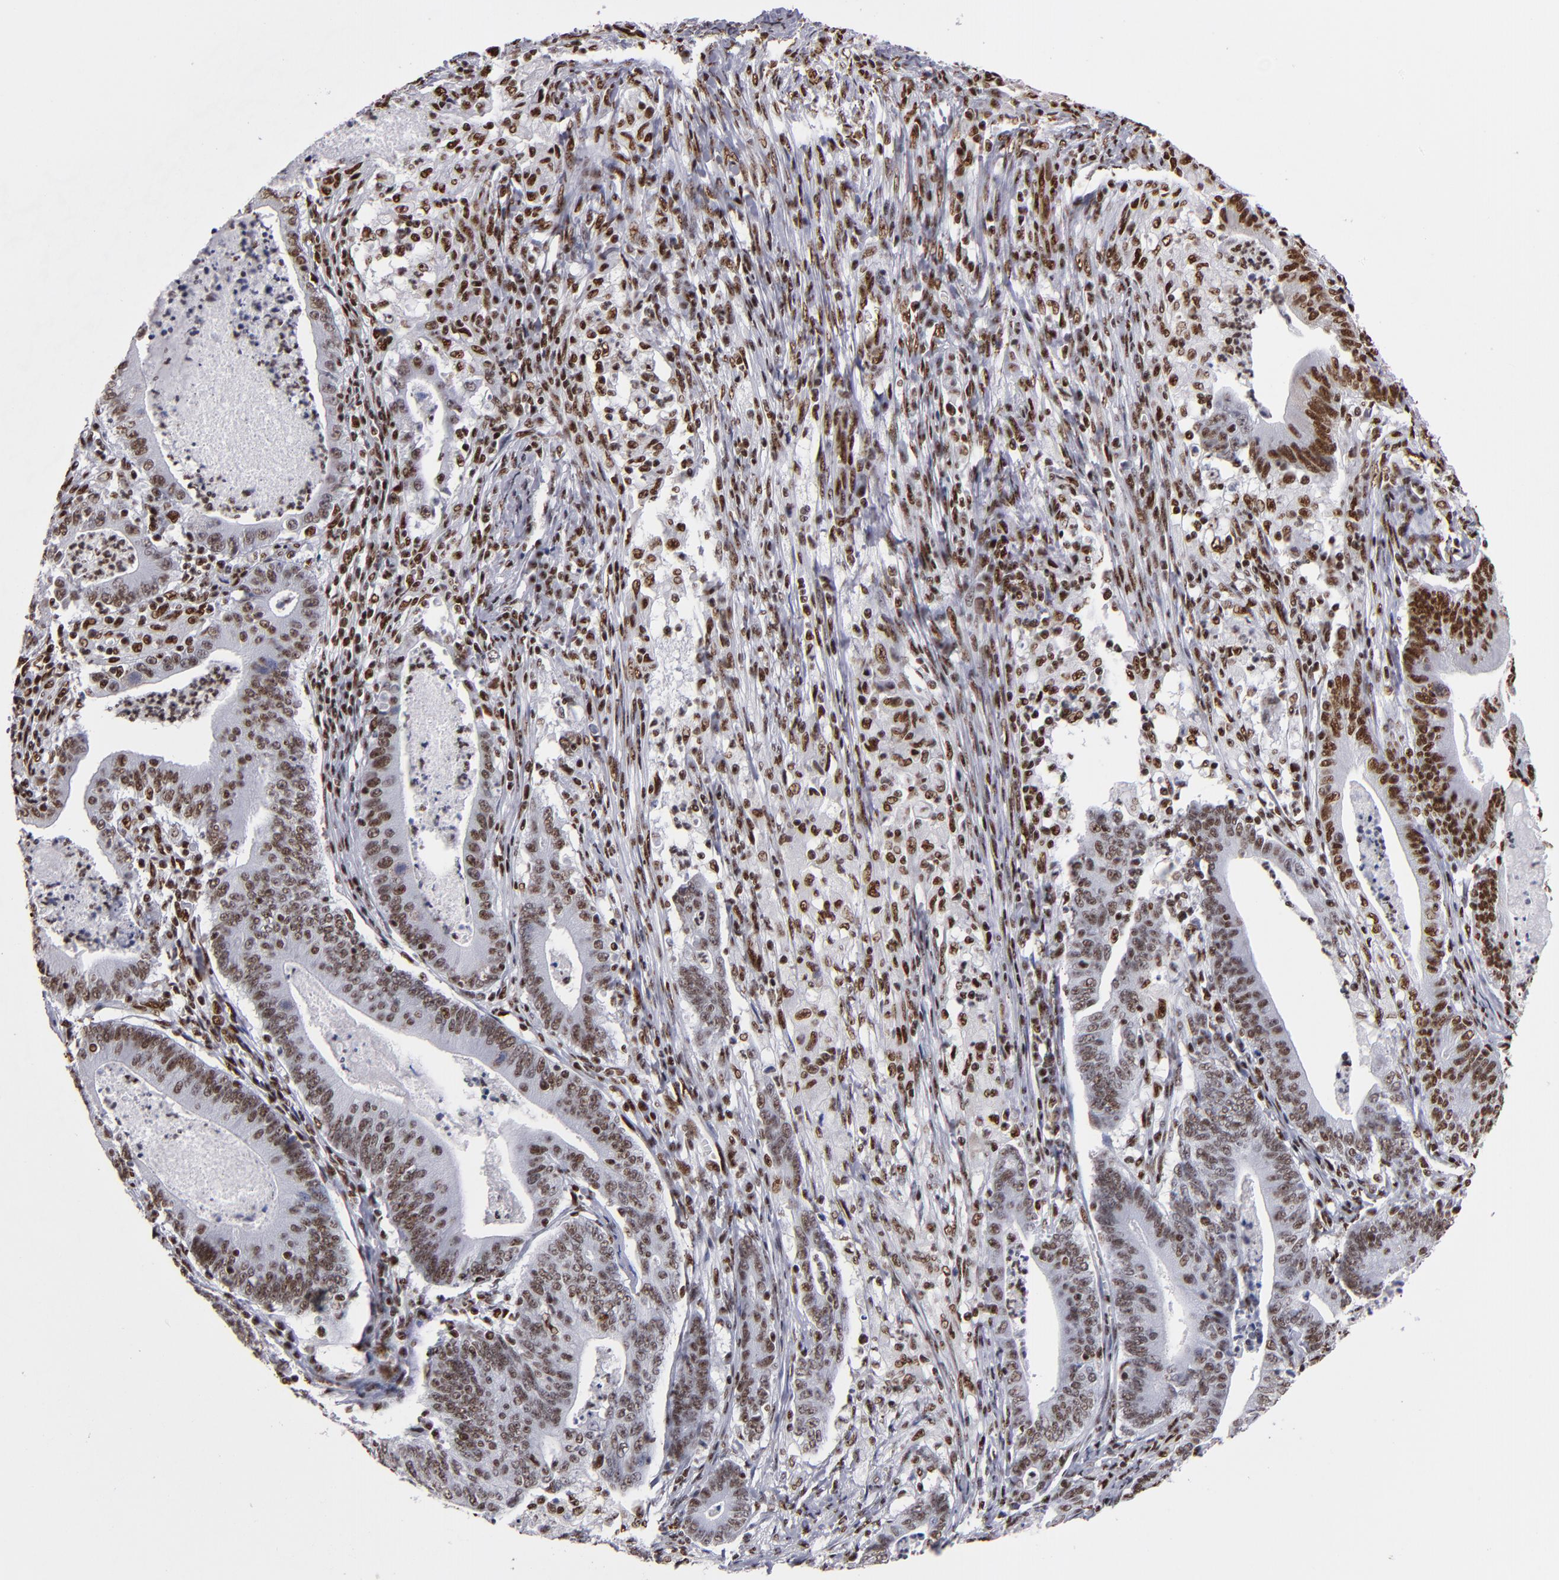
{"staining": {"intensity": "strong", "quantity": ">75%", "location": "nuclear"}, "tissue": "stomach cancer", "cell_type": "Tumor cells", "image_type": "cancer", "snomed": [{"axis": "morphology", "description": "Adenocarcinoma, NOS"}, {"axis": "topography", "description": "Stomach, lower"}], "caption": "Stomach adenocarcinoma was stained to show a protein in brown. There is high levels of strong nuclear staining in about >75% of tumor cells.", "gene": "MRE11", "patient": {"sex": "female", "age": 86}}